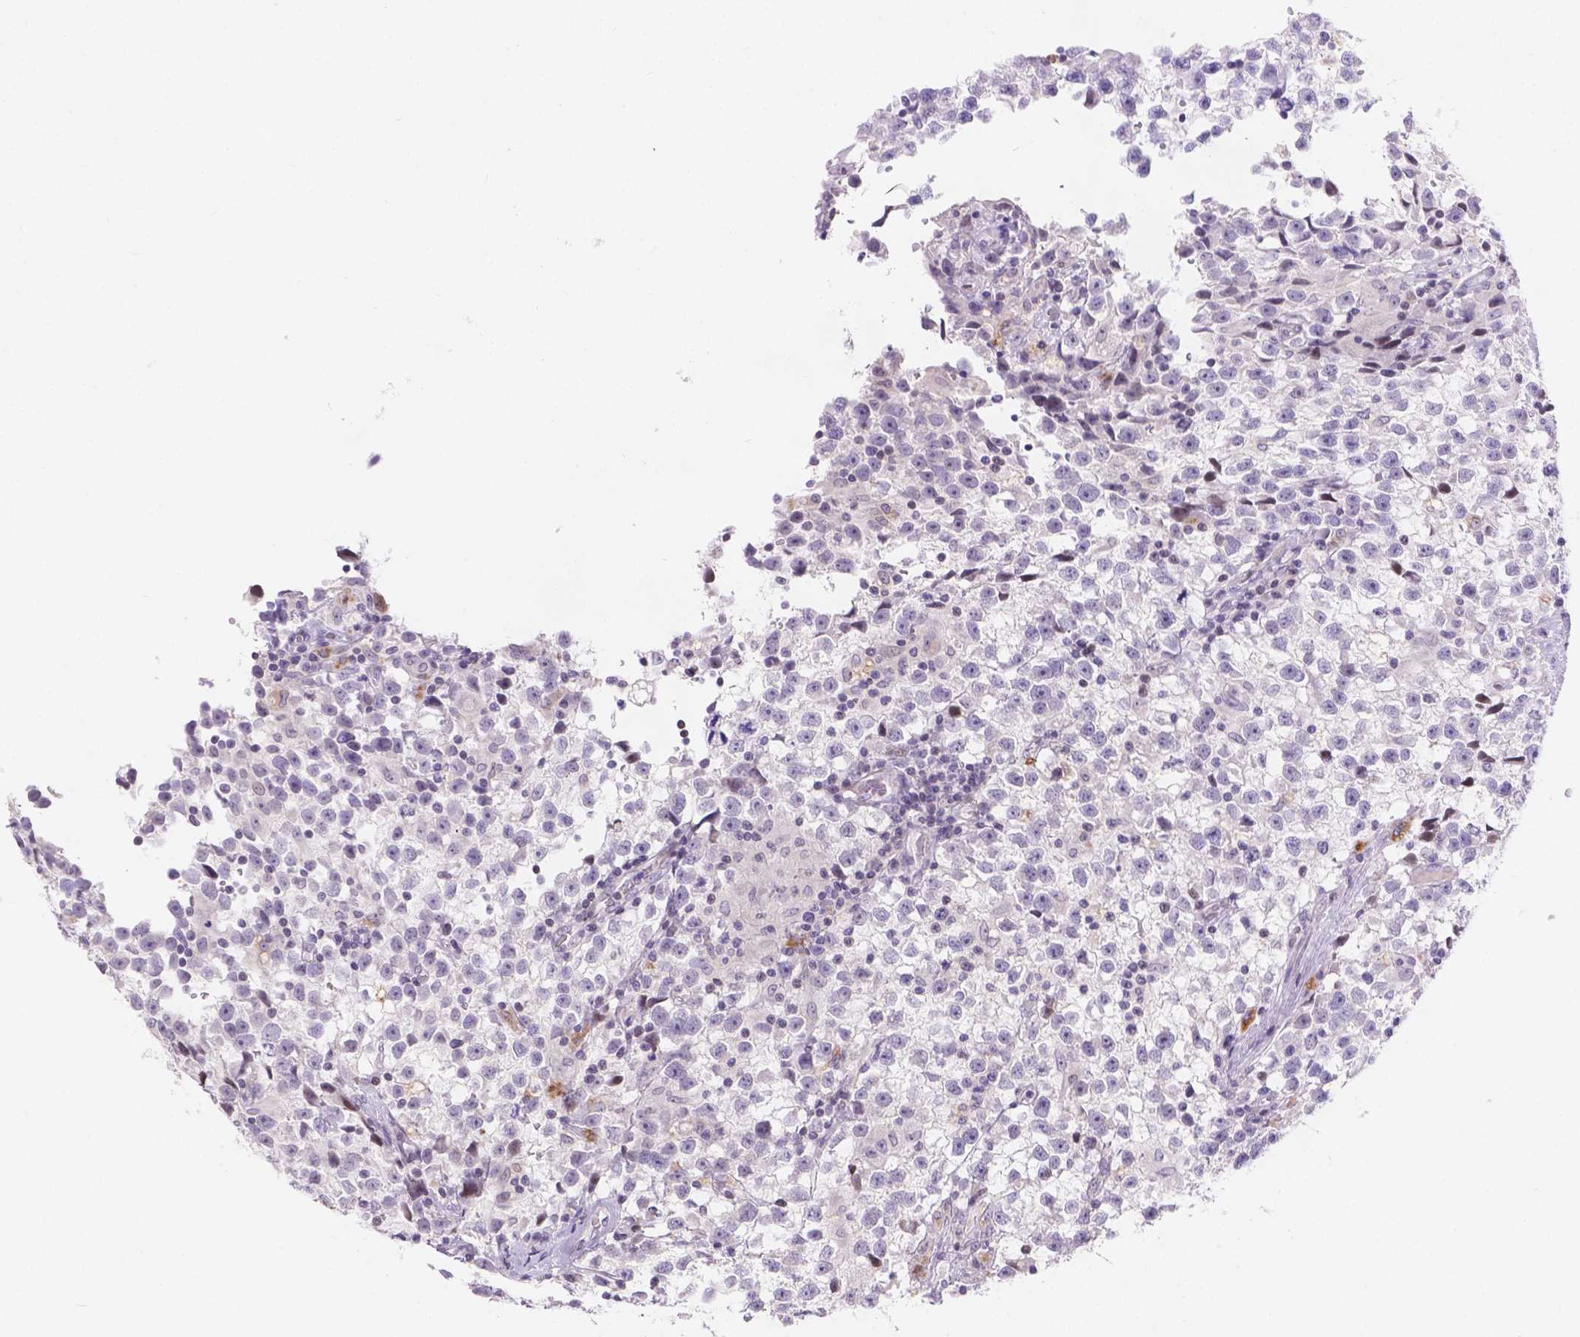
{"staining": {"intensity": "negative", "quantity": "none", "location": "none"}, "tissue": "testis cancer", "cell_type": "Tumor cells", "image_type": "cancer", "snomed": [{"axis": "morphology", "description": "Seminoma, NOS"}, {"axis": "topography", "description": "Testis"}], "caption": "Histopathology image shows no protein positivity in tumor cells of testis seminoma tissue. (Stains: DAB immunohistochemistry with hematoxylin counter stain, Microscopy: brightfield microscopy at high magnification).", "gene": "DMWD", "patient": {"sex": "male", "age": 31}}